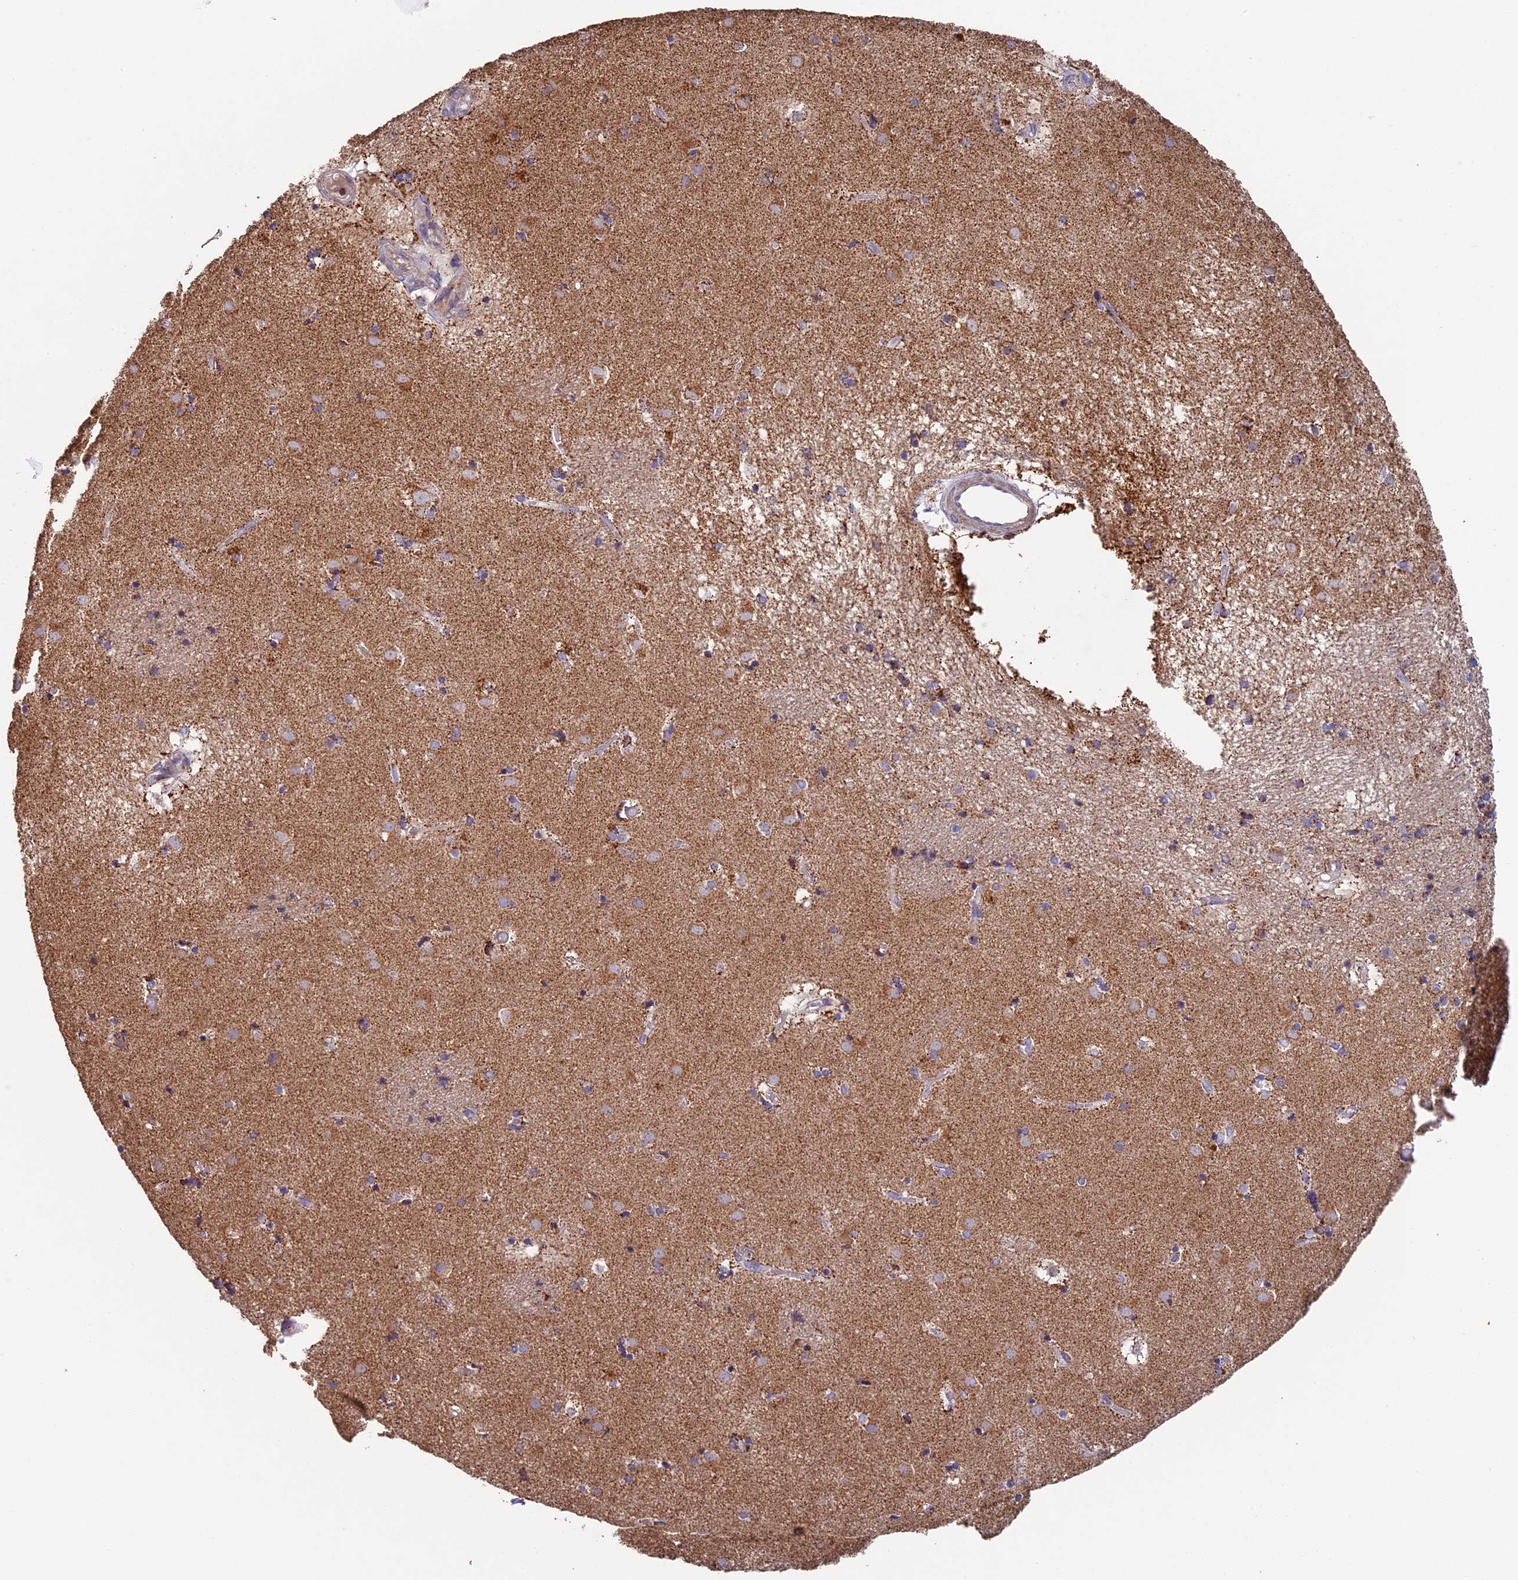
{"staining": {"intensity": "moderate", "quantity": "<25%", "location": "cytoplasmic/membranous"}, "tissue": "caudate", "cell_type": "Glial cells", "image_type": "normal", "snomed": [{"axis": "morphology", "description": "Normal tissue, NOS"}, {"axis": "topography", "description": "Lateral ventricle wall"}], "caption": "Immunohistochemistry histopathology image of unremarkable caudate: caudate stained using IHC displays low levels of moderate protein expression localized specifically in the cytoplasmic/membranous of glial cells, appearing as a cytoplasmic/membranous brown color.", "gene": "ADAT1", "patient": {"sex": "male", "age": 70}}